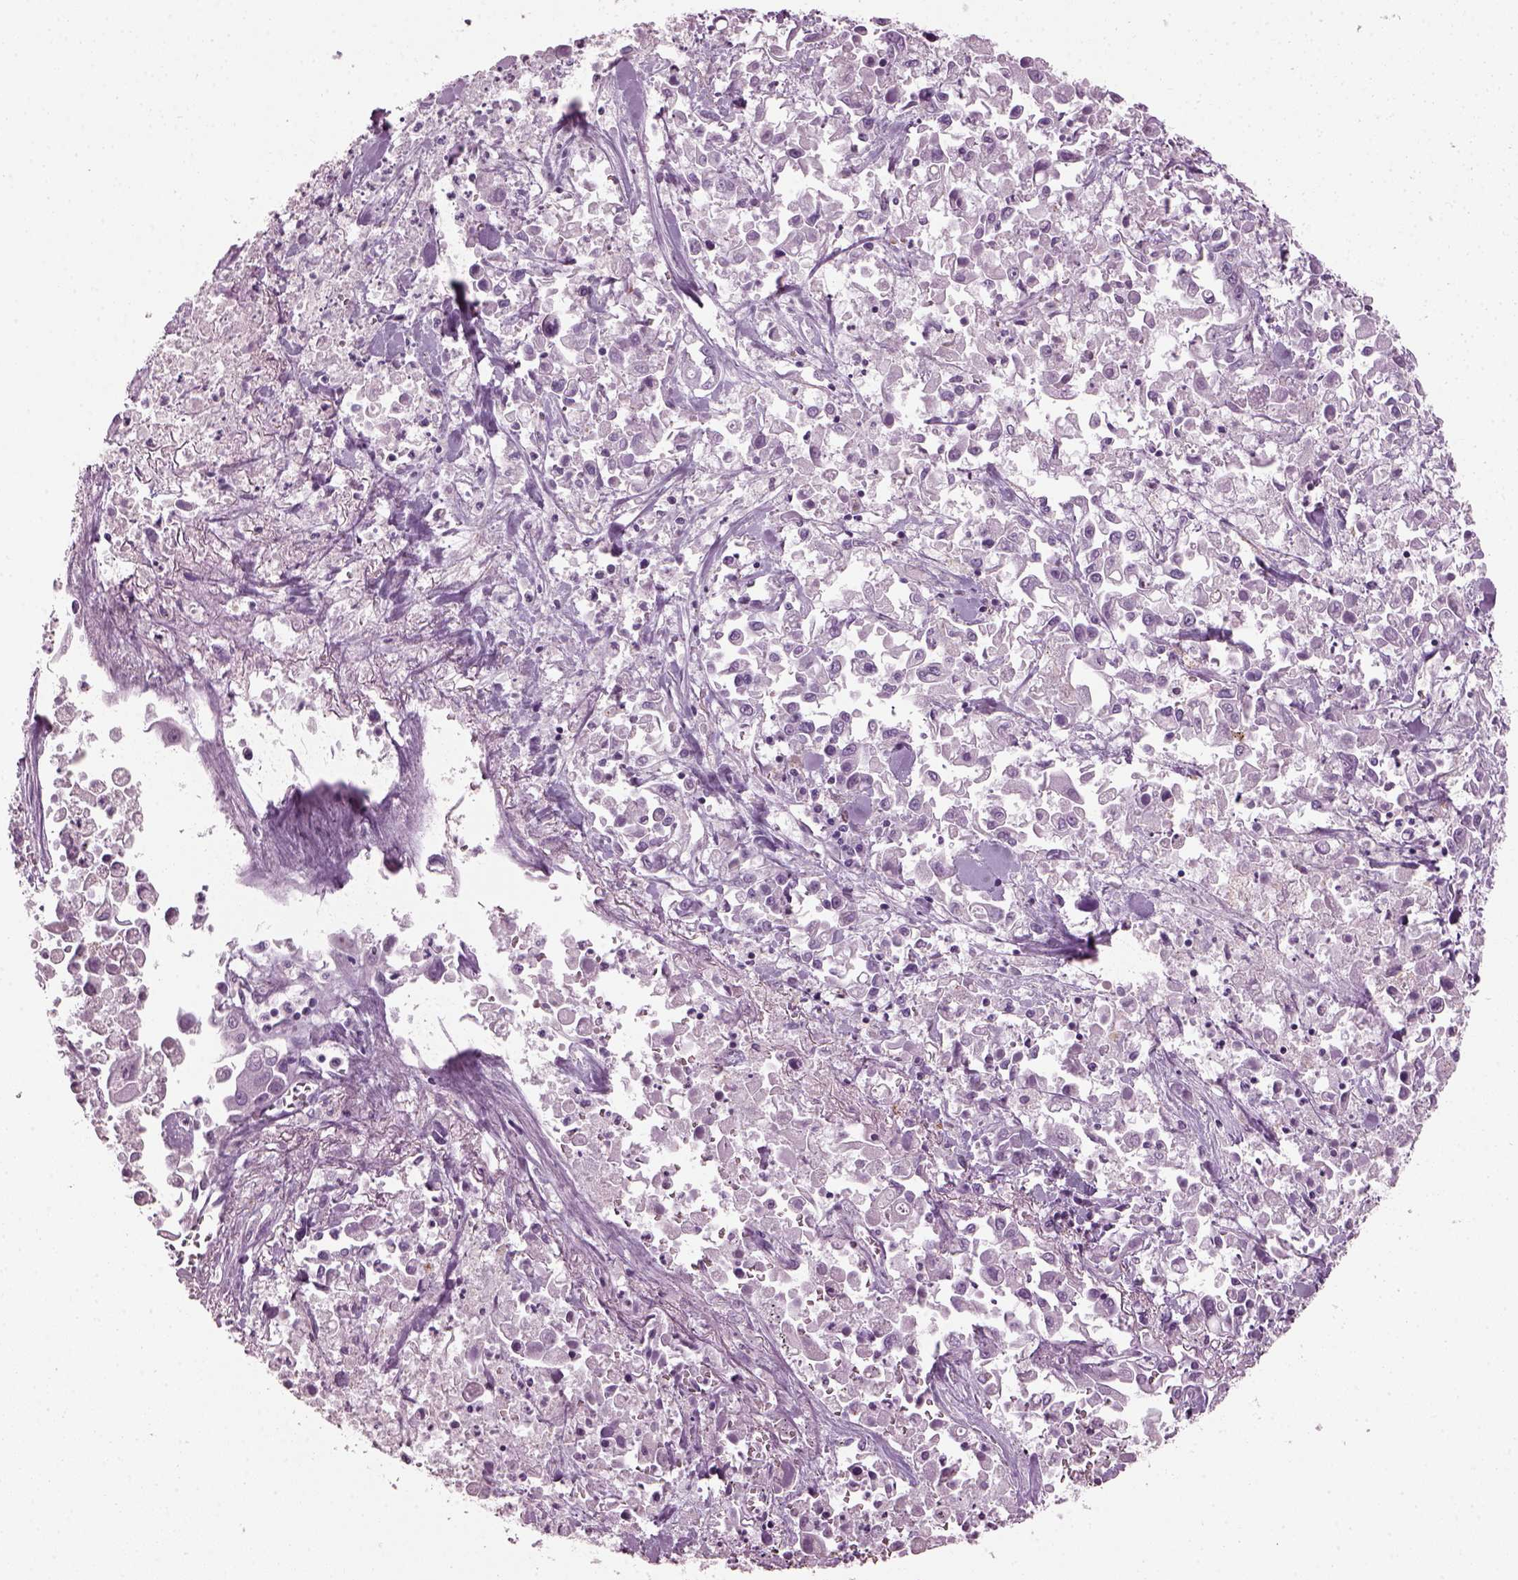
{"staining": {"intensity": "negative", "quantity": "none", "location": "none"}, "tissue": "pancreatic cancer", "cell_type": "Tumor cells", "image_type": "cancer", "snomed": [{"axis": "morphology", "description": "Adenocarcinoma, NOS"}, {"axis": "topography", "description": "Pancreas"}], "caption": "Immunohistochemical staining of human pancreatic cancer (adenocarcinoma) shows no significant positivity in tumor cells. (Brightfield microscopy of DAB (3,3'-diaminobenzidine) immunohistochemistry (IHC) at high magnification).", "gene": "TMEM231", "patient": {"sex": "female", "age": 83}}